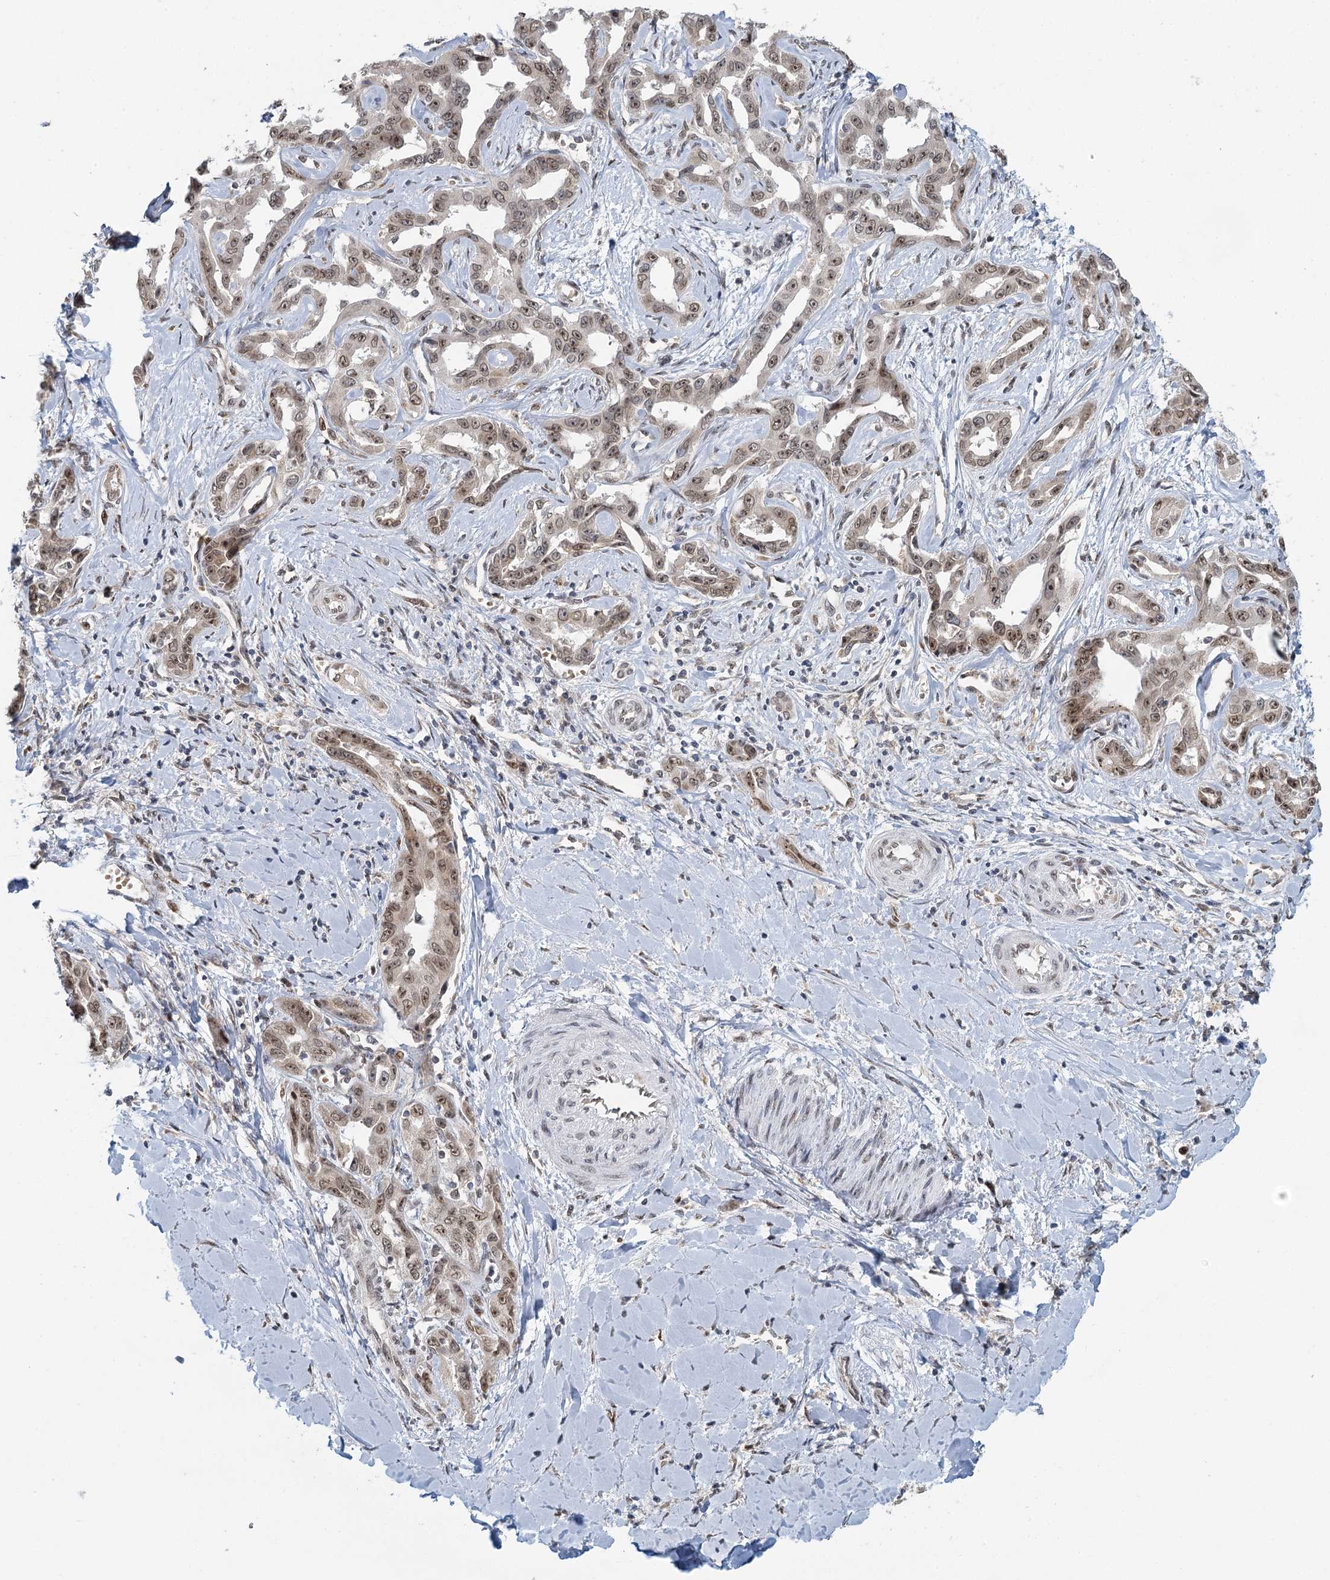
{"staining": {"intensity": "weak", "quantity": ">75%", "location": "cytoplasmic/membranous,nuclear"}, "tissue": "liver cancer", "cell_type": "Tumor cells", "image_type": "cancer", "snomed": [{"axis": "morphology", "description": "Cholangiocarcinoma"}, {"axis": "topography", "description": "Liver"}], "caption": "Tumor cells reveal low levels of weak cytoplasmic/membranous and nuclear positivity in approximately >75% of cells in human liver cancer (cholangiocarcinoma).", "gene": "TREX1", "patient": {"sex": "male", "age": 59}}